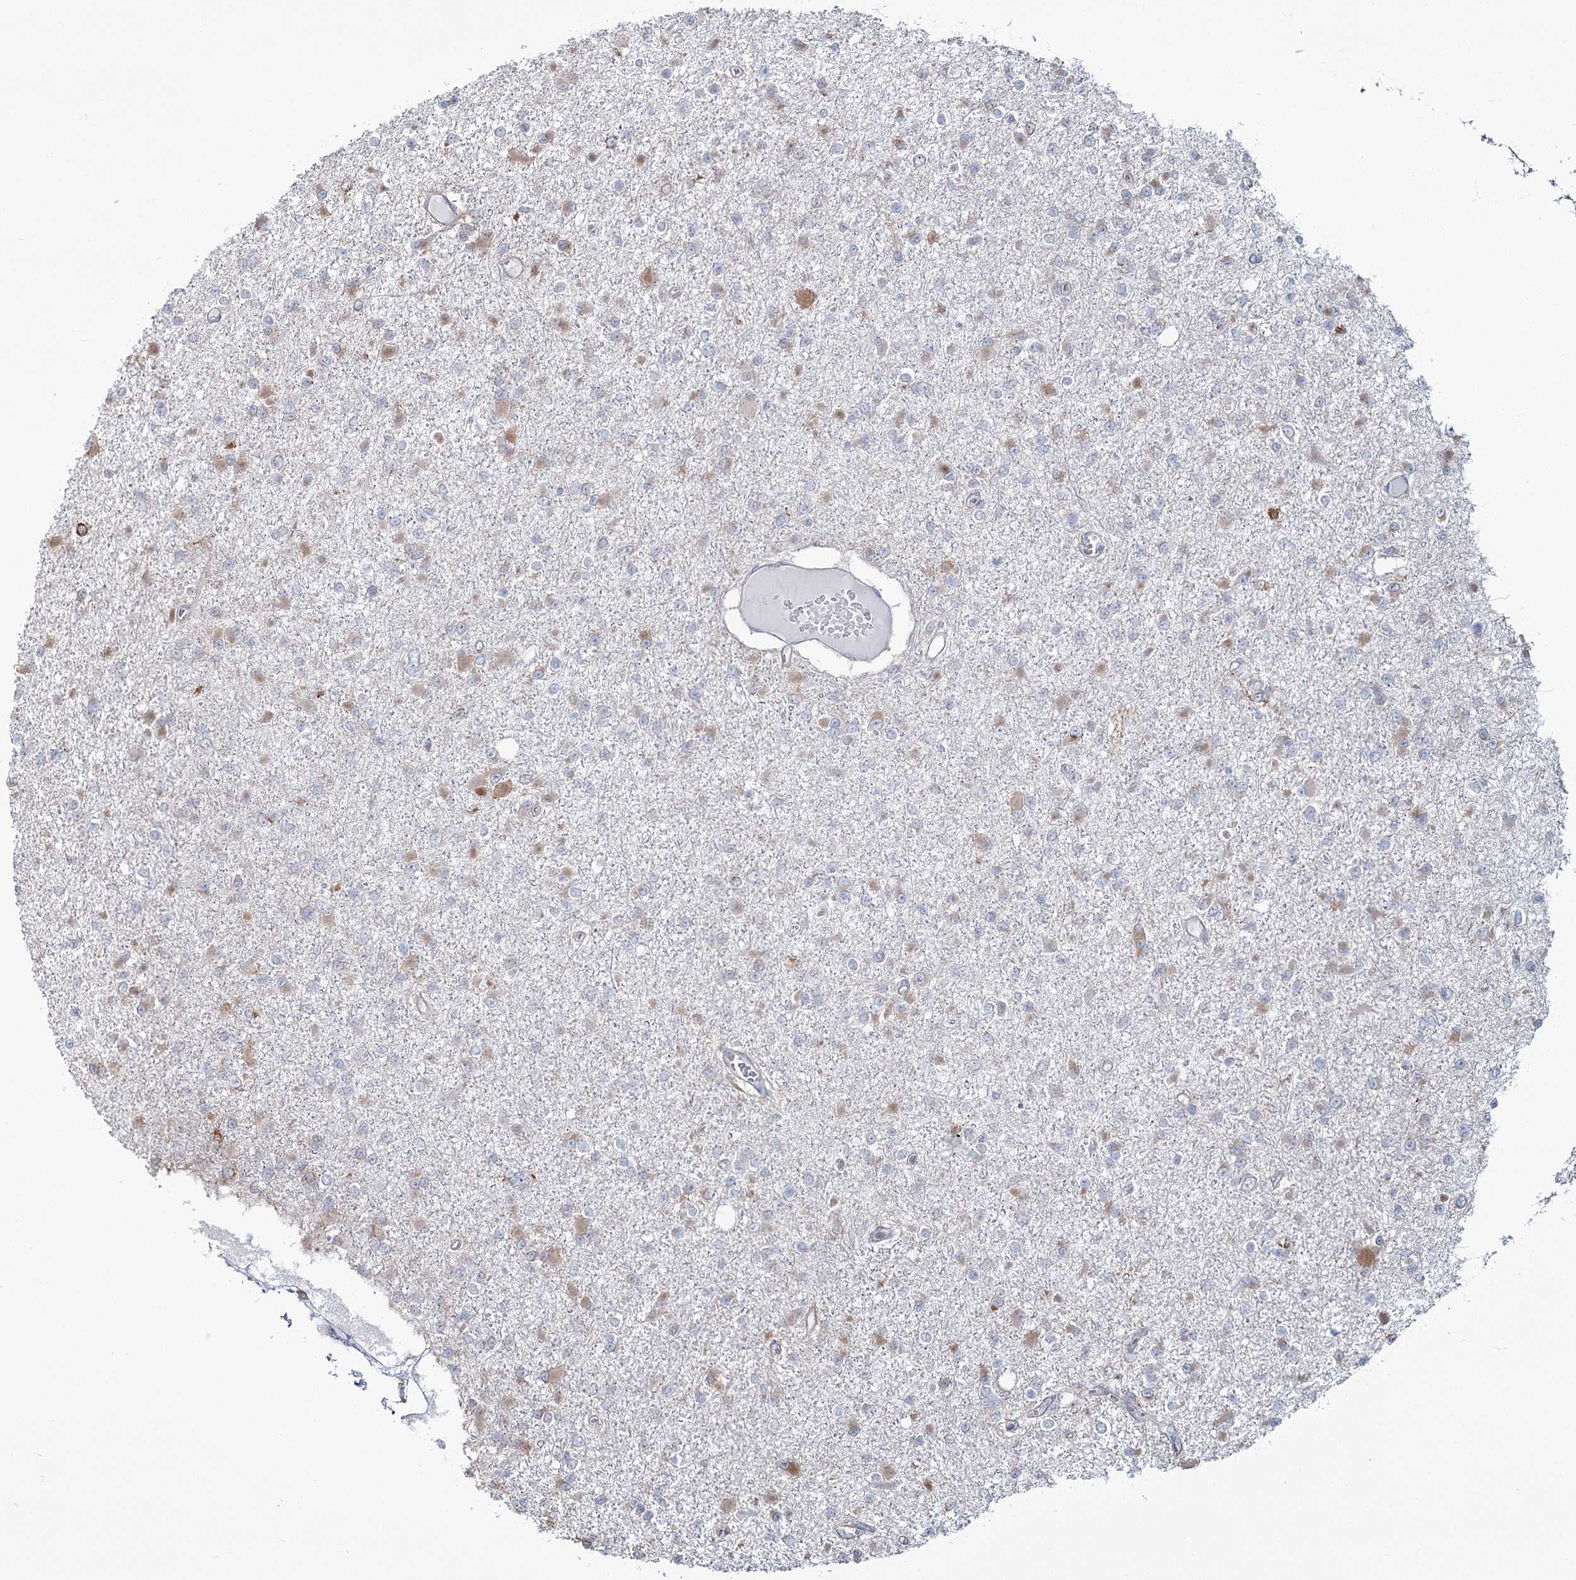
{"staining": {"intensity": "weak", "quantity": "25%-75%", "location": "cytoplasmic/membranous"}, "tissue": "glioma", "cell_type": "Tumor cells", "image_type": "cancer", "snomed": [{"axis": "morphology", "description": "Glioma, malignant, Low grade"}, {"axis": "topography", "description": "Brain"}], "caption": "Brown immunohistochemical staining in glioma reveals weak cytoplasmic/membranous positivity in about 25%-75% of tumor cells.", "gene": "ZCCHC9", "patient": {"sex": "female", "age": 22}}